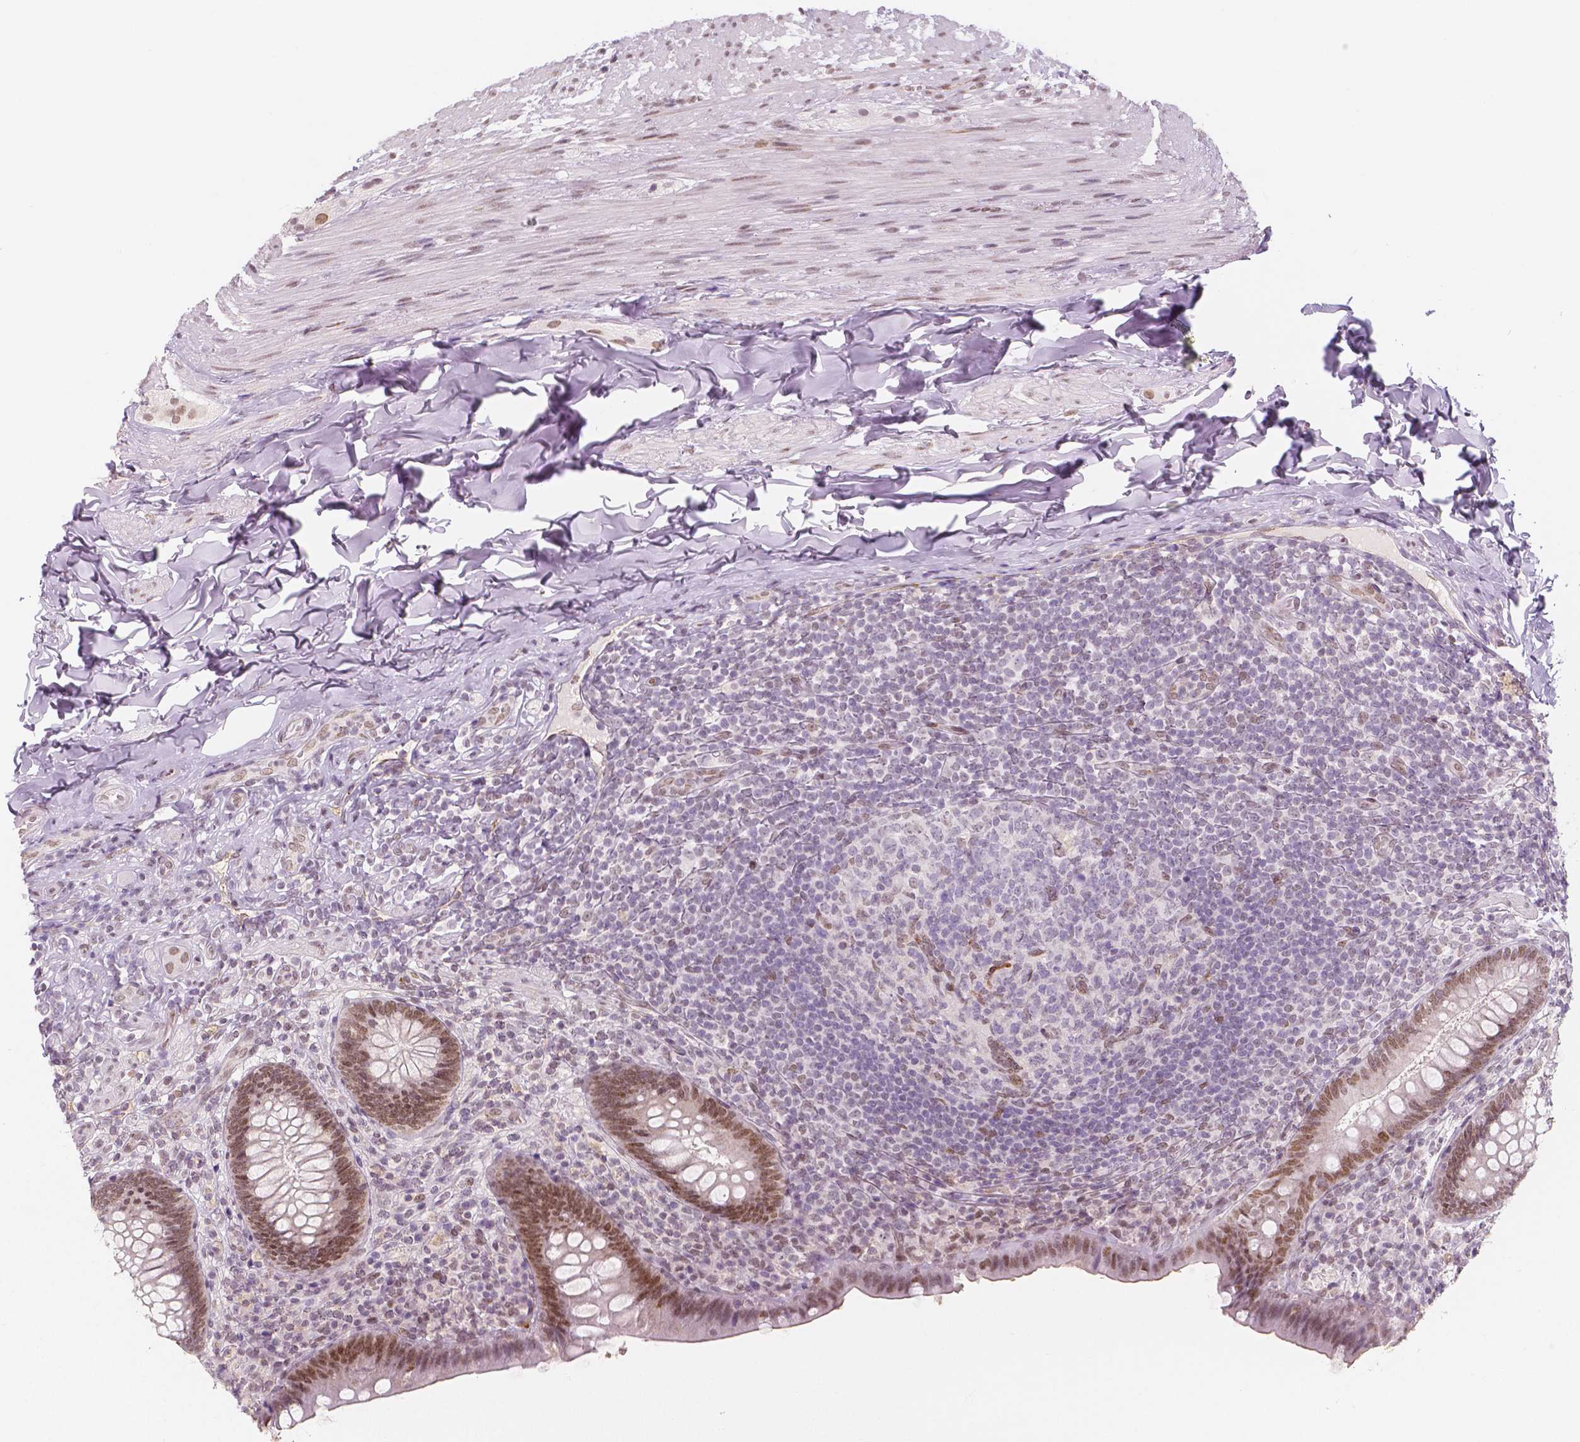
{"staining": {"intensity": "moderate", "quantity": "25%-75%", "location": "nuclear"}, "tissue": "appendix", "cell_type": "Glandular cells", "image_type": "normal", "snomed": [{"axis": "morphology", "description": "Normal tissue, NOS"}, {"axis": "topography", "description": "Appendix"}], "caption": "Protein staining of unremarkable appendix shows moderate nuclear positivity in about 25%-75% of glandular cells. The protein is shown in brown color, while the nuclei are stained blue.", "gene": "KDM5B", "patient": {"sex": "male", "age": 47}}